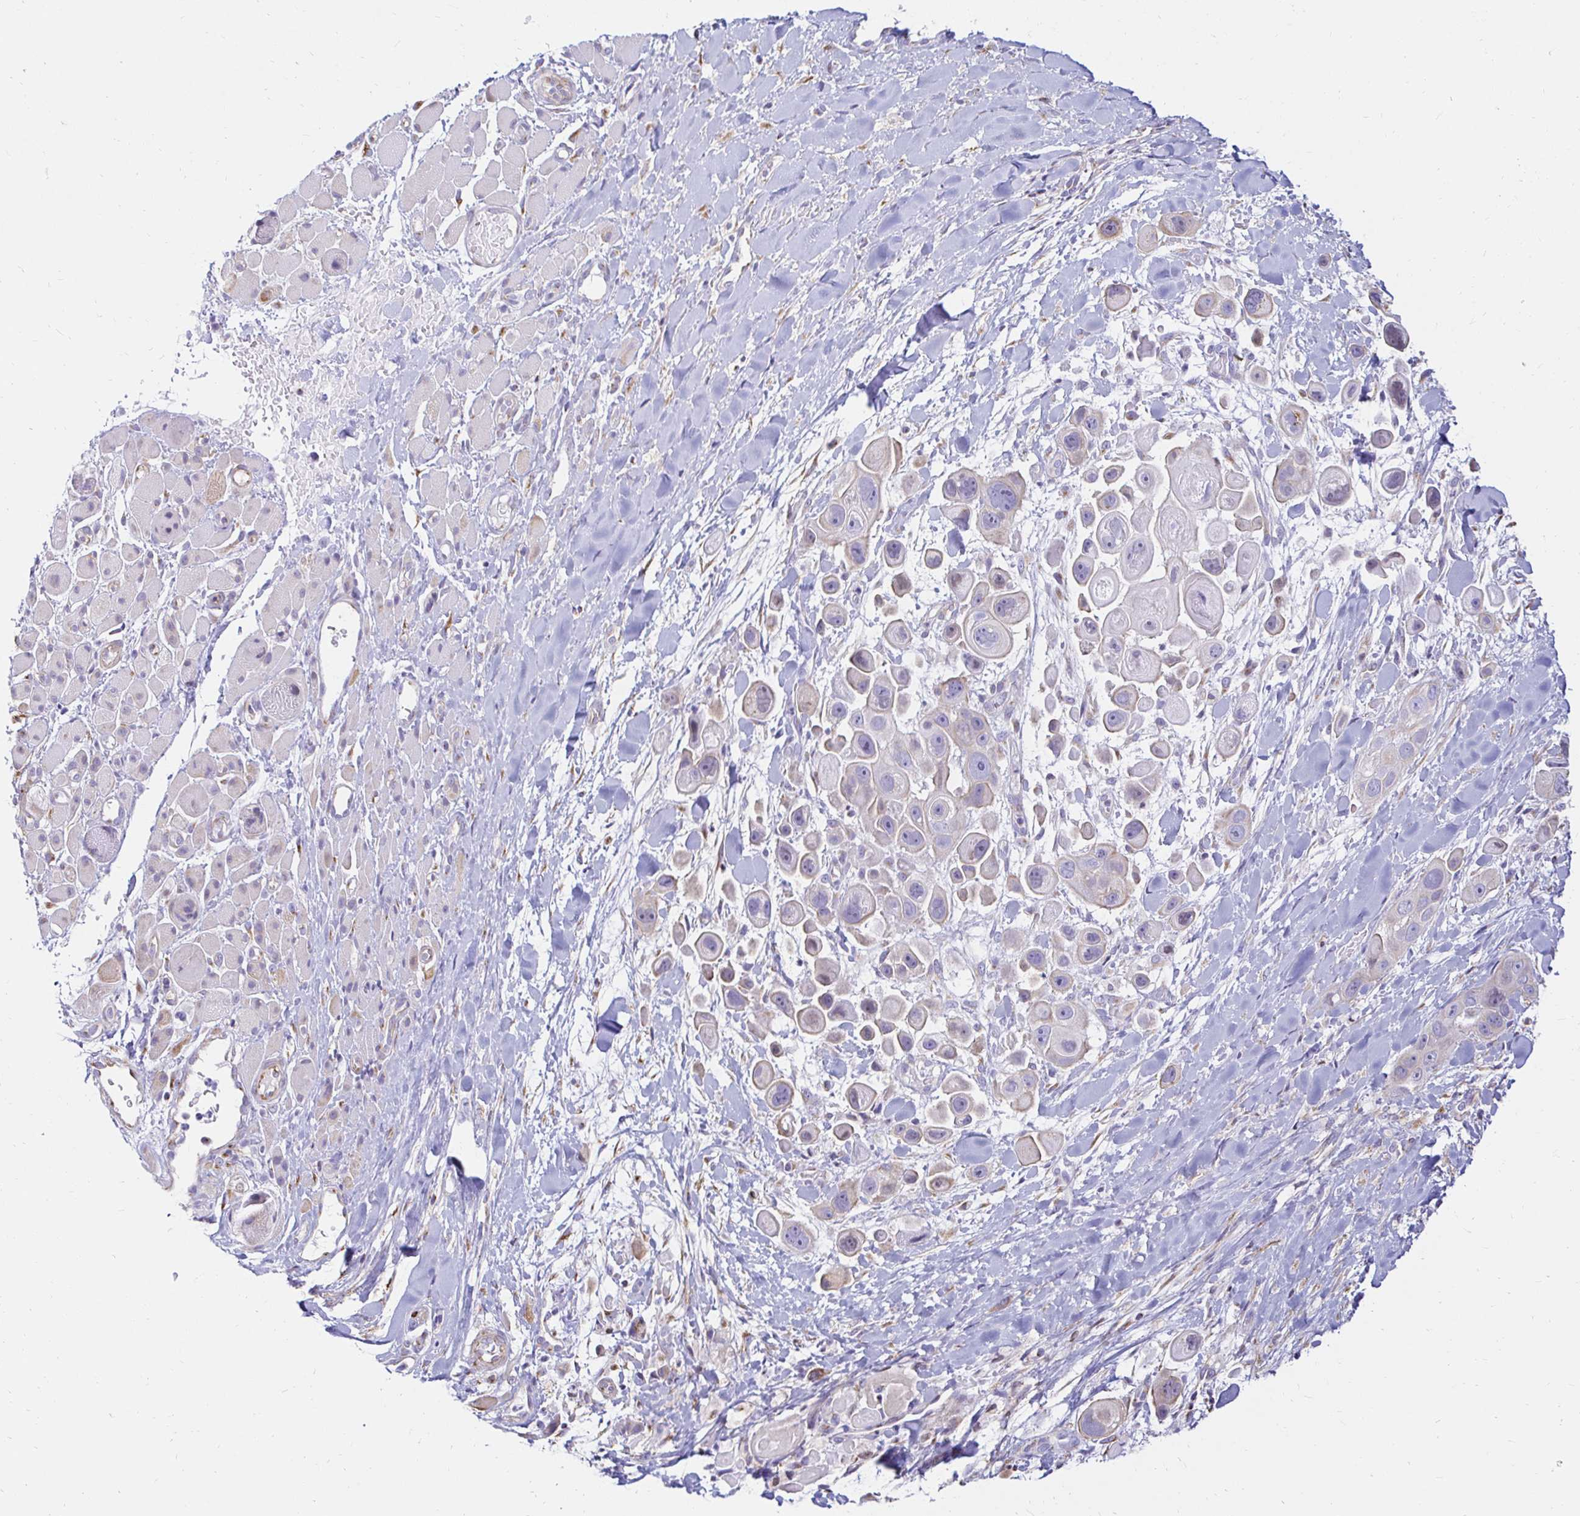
{"staining": {"intensity": "weak", "quantity": "<25%", "location": "cytoplasmic/membranous"}, "tissue": "skin cancer", "cell_type": "Tumor cells", "image_type": "cancer", "snomed": [{"axis": "morphology", "description": "Squamous cell carcinoma, NOS"}, {"axis": "topography", "description": "Skin"}], "caption": "Tumor cells are negative for protein expression in human skin cancer (squamous cell carcinoma).", "gene": "CAPSL", "patient": {"sex": "male", "age": 67}}